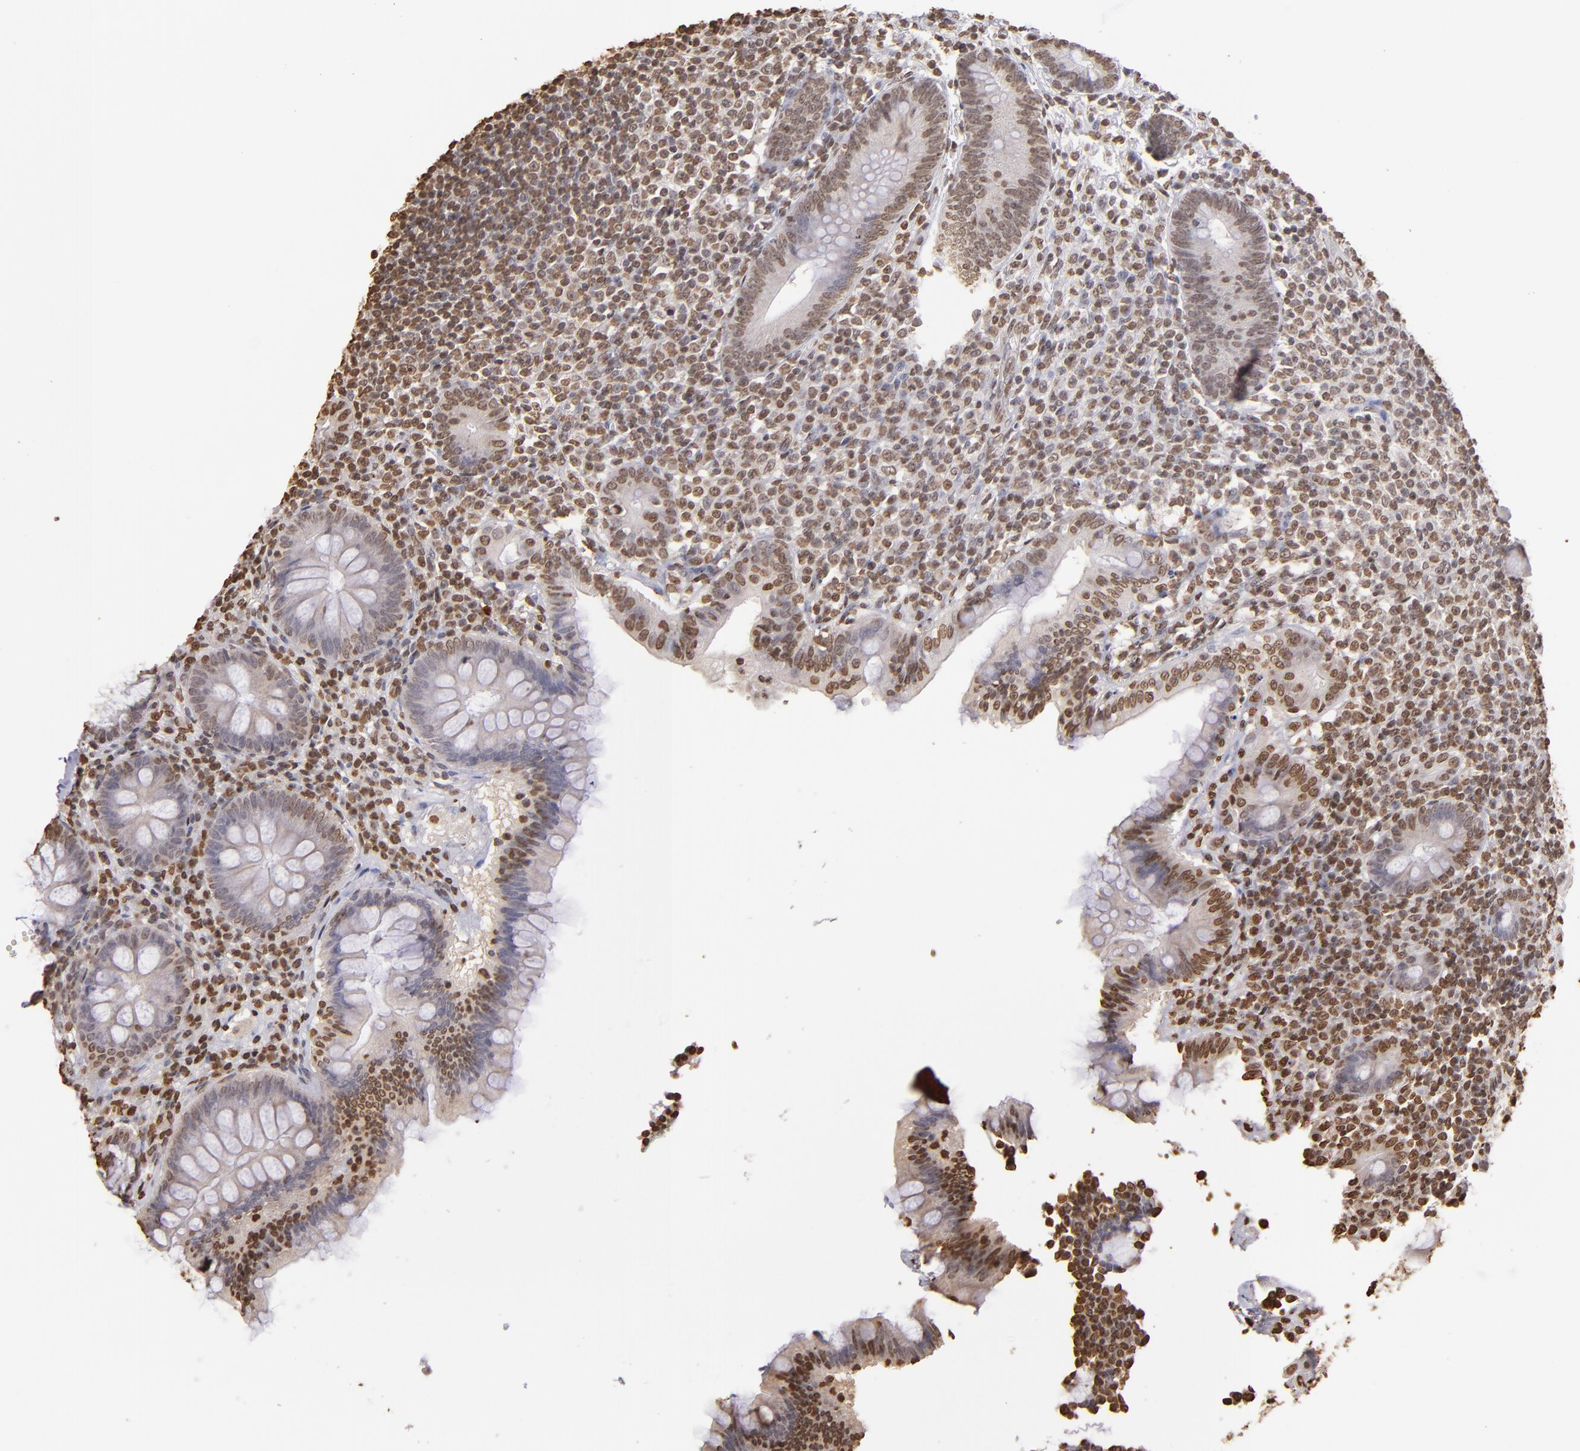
{"staining": {"intensity": "moderate", "quantity": "25%-75%", "location": "nuclear"}, "tissue": "appendix", "cell_type": "Glandular cells", "image_type": "normal", "snomed": [{"axis": "morphology", "description": "Normal tissue, NOS"}, {"axis": "topography", "description": "Appendix"}], "caption": "Moderate nuclear expression is seen in approximately 25%-75% of glandular cells in normal appendix. The protein is shown in brown color, while the nuclei are stained blue.", "gene": "LBX1", "patient": {"sex": "female", "age": 66}}